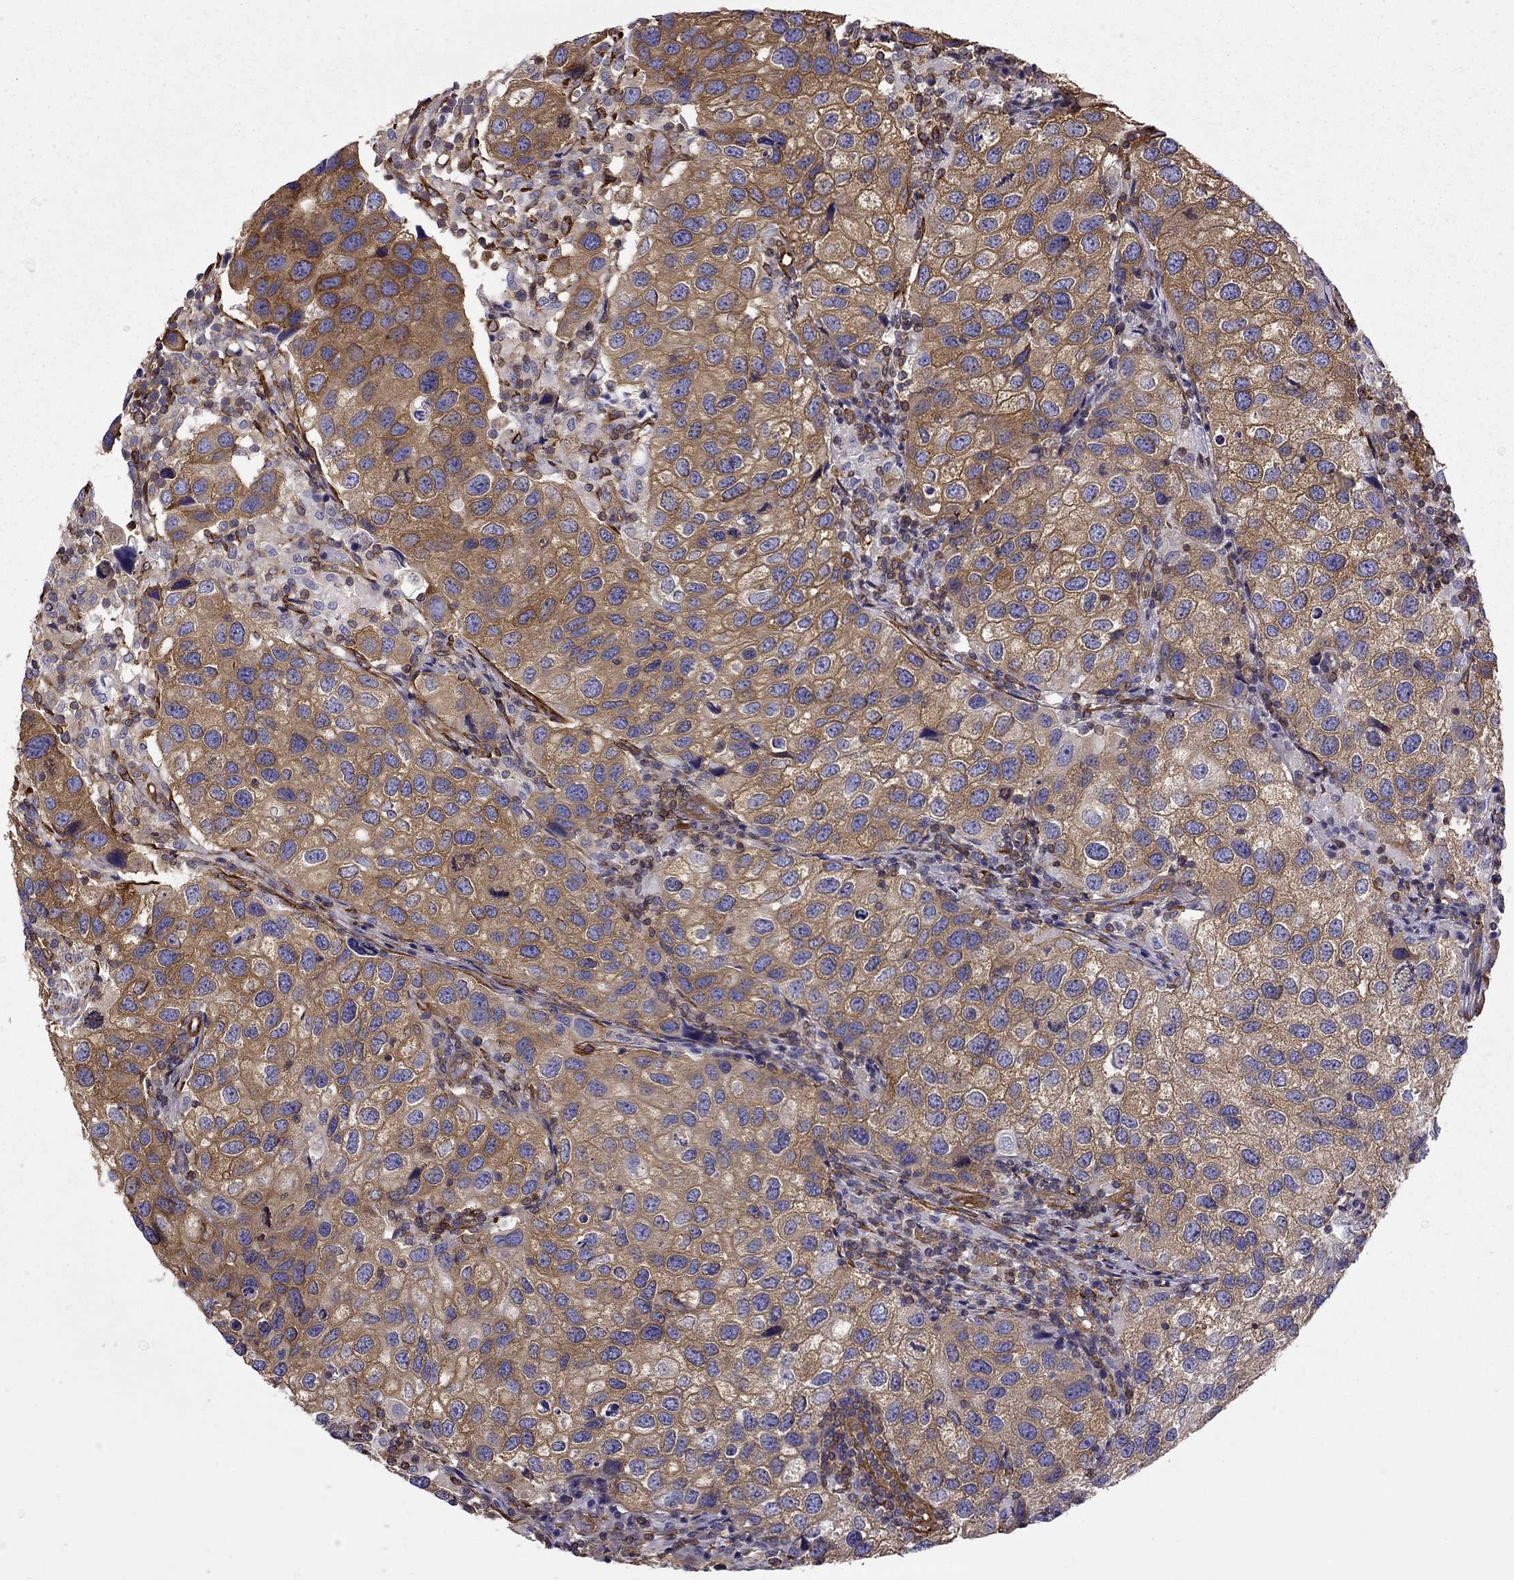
{"staining": {"intensity": "moderate", "quantity": ">75%", "location": "cytoplasmic/membranous"}, "tissue": "urothelial cancer", "cell_type": "Tumor cells", "image_type": "cancer", "snomed": [{"axis": "morphology", "description": "Urothelial carcinoma, High grade"}, {"axis": "topography", "description": "Urinary bladder"}], "caption": "A micrograph showing moderate cytoplasmic/membranous staining in approximately >75% of tumor cells in high-grade urothelial carcinoma, as visualized by brown immunohistochemical staining.", "gene": "MAP4", "patient": {"sex": "male", "age": 79}}